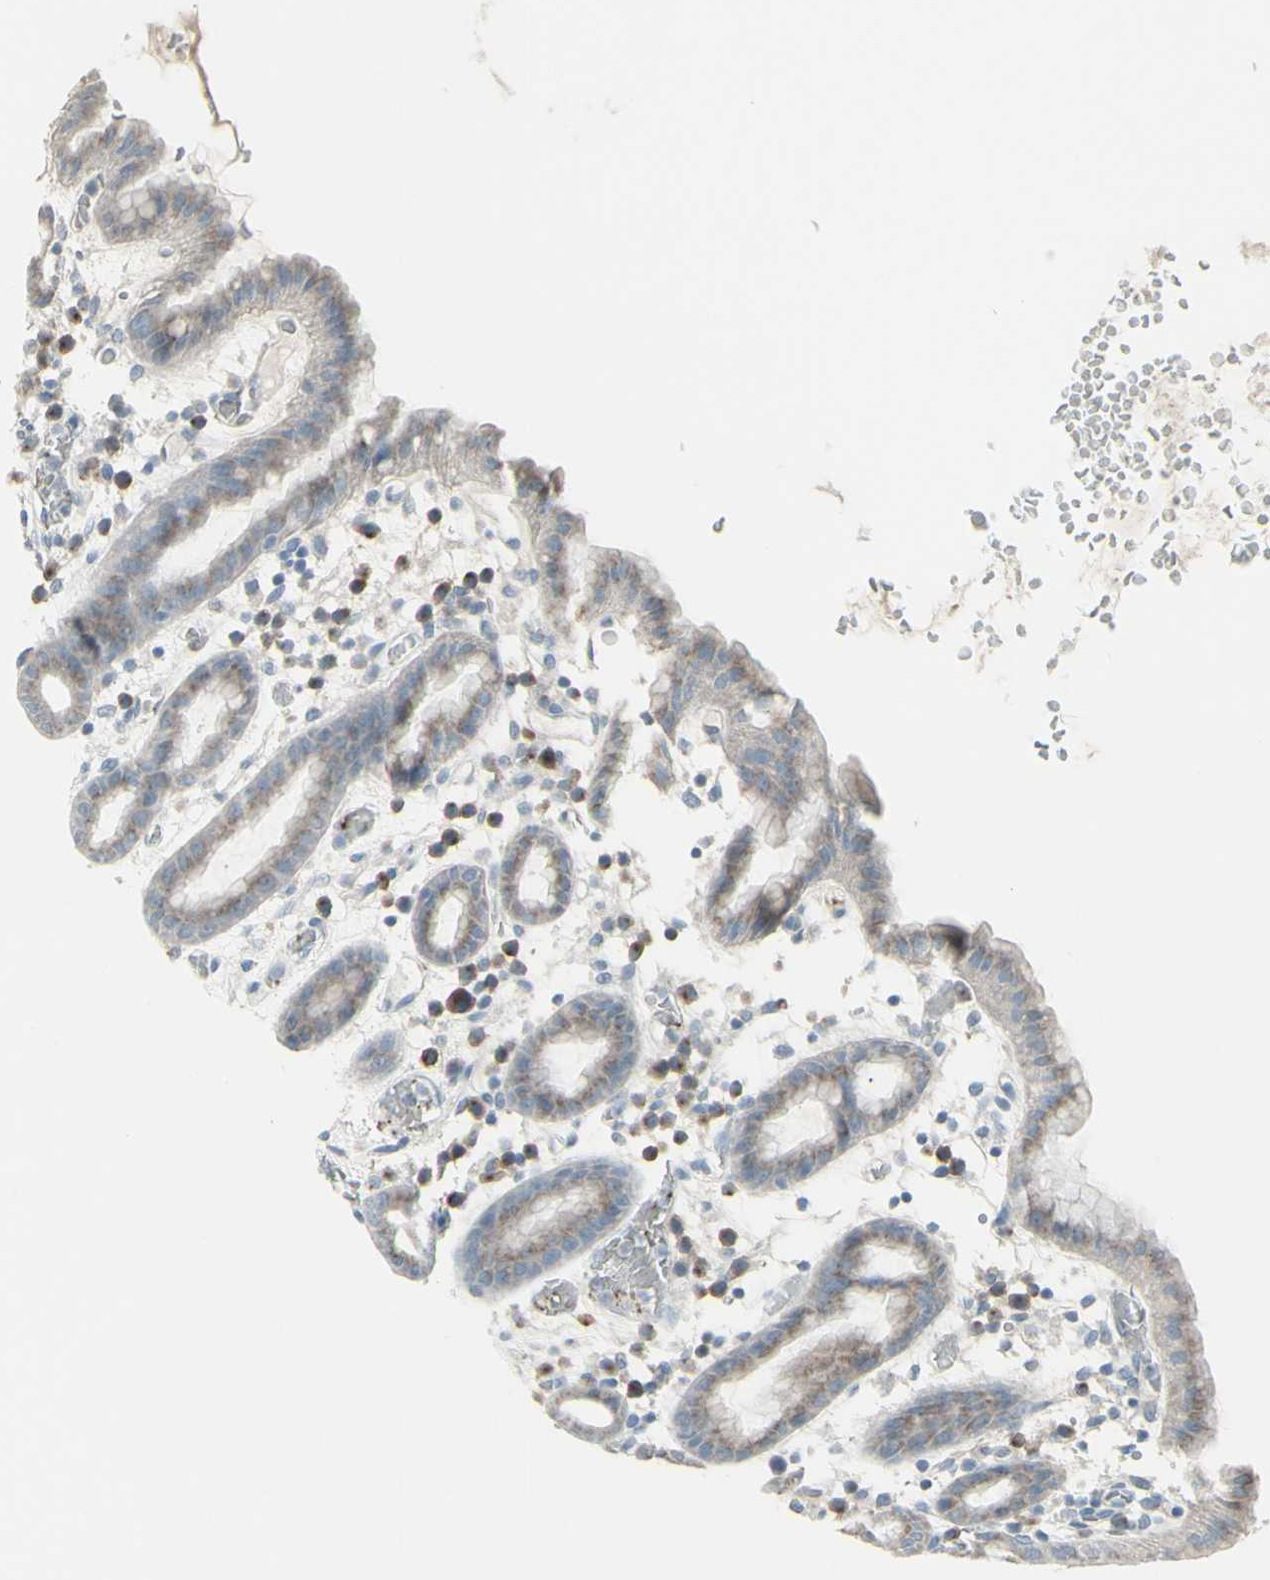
{"staining": {"intensity": "moderate", "quantity": ">75%", "location": "cytoplasmic/membranous"}, "tissue": "stomach", "cell_type": "Glandular cells", "image_type": "normal", "snomed": [{"axis": "morphology", "description": "Normal tissue, NOS"}, {"axis": "topography", "description": "Stomach, upper"}], "caption": "Immunohistochemistry (IHC) staining of benign stomach, which reveals medium levels of moderate cytoplasmic/membranous staining in approximately >75% of glandular cells indicating moderate cytoplasmic/membranous protein positivity. The staining was performed using DAB (brown) for protein detection and nuclei were counterstained in hematoxylin (blue).", "gene": "CD79B", "patient": {"sex": "male", "age": 68}}